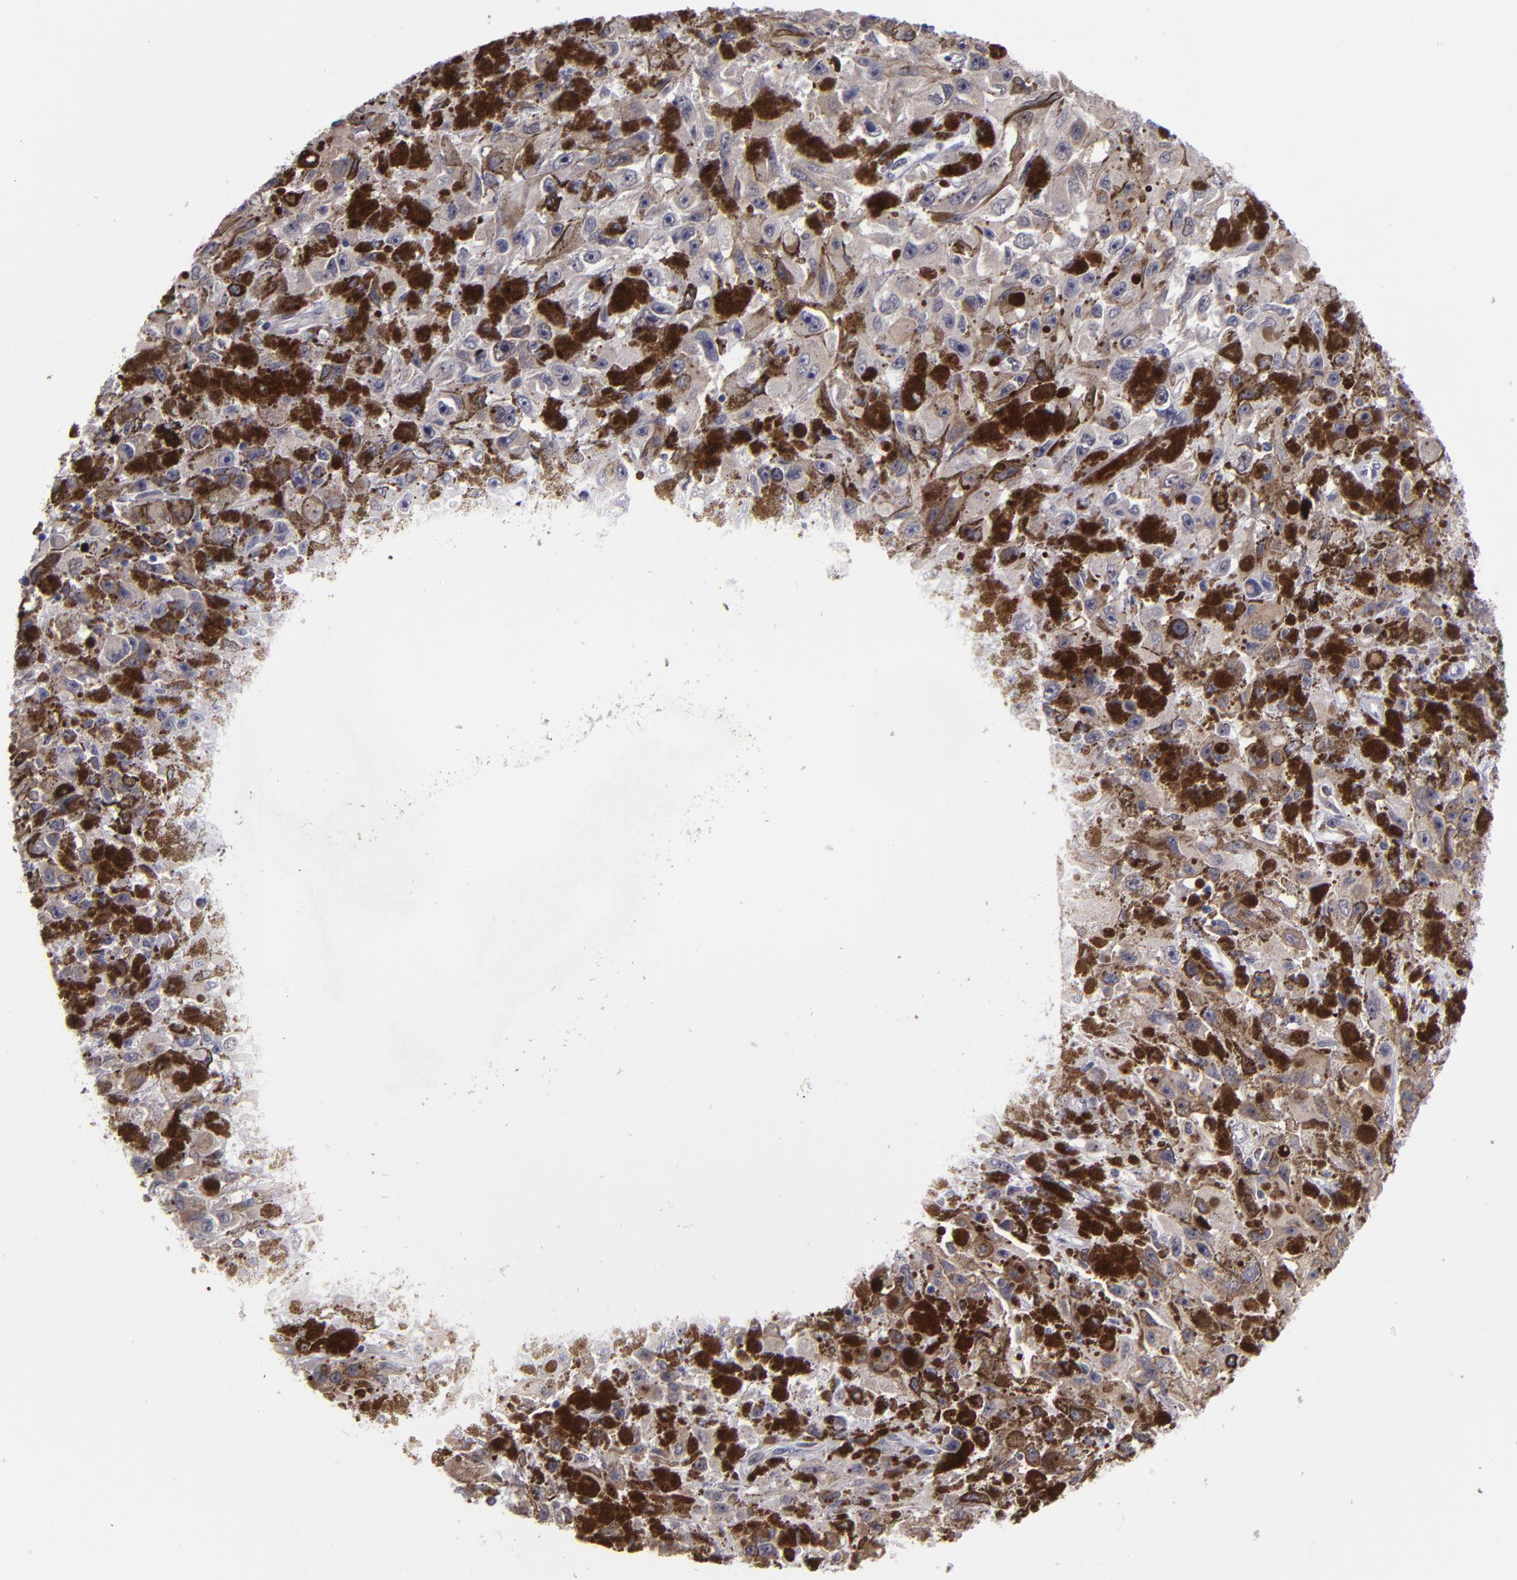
{"staining": {"intensity": "strong", "quantity": ">75%", "location": "nuclear"}, "tissue": "melanoma", "cell_type": "Tumor cells", "image_type": "cancer", "snomed": [{"axis": "morphology", "description": "Malignant melanoma, NOS"}, {"axis": "topography", "description": "Skin"}], "caption": "DAB immunohistochemical staining of human melanoma shows strong nuclear protein positivity in approximately >75% of tumor cells.", "gene": "CDC7", "patient": {"sex": "female", "age": 104}}